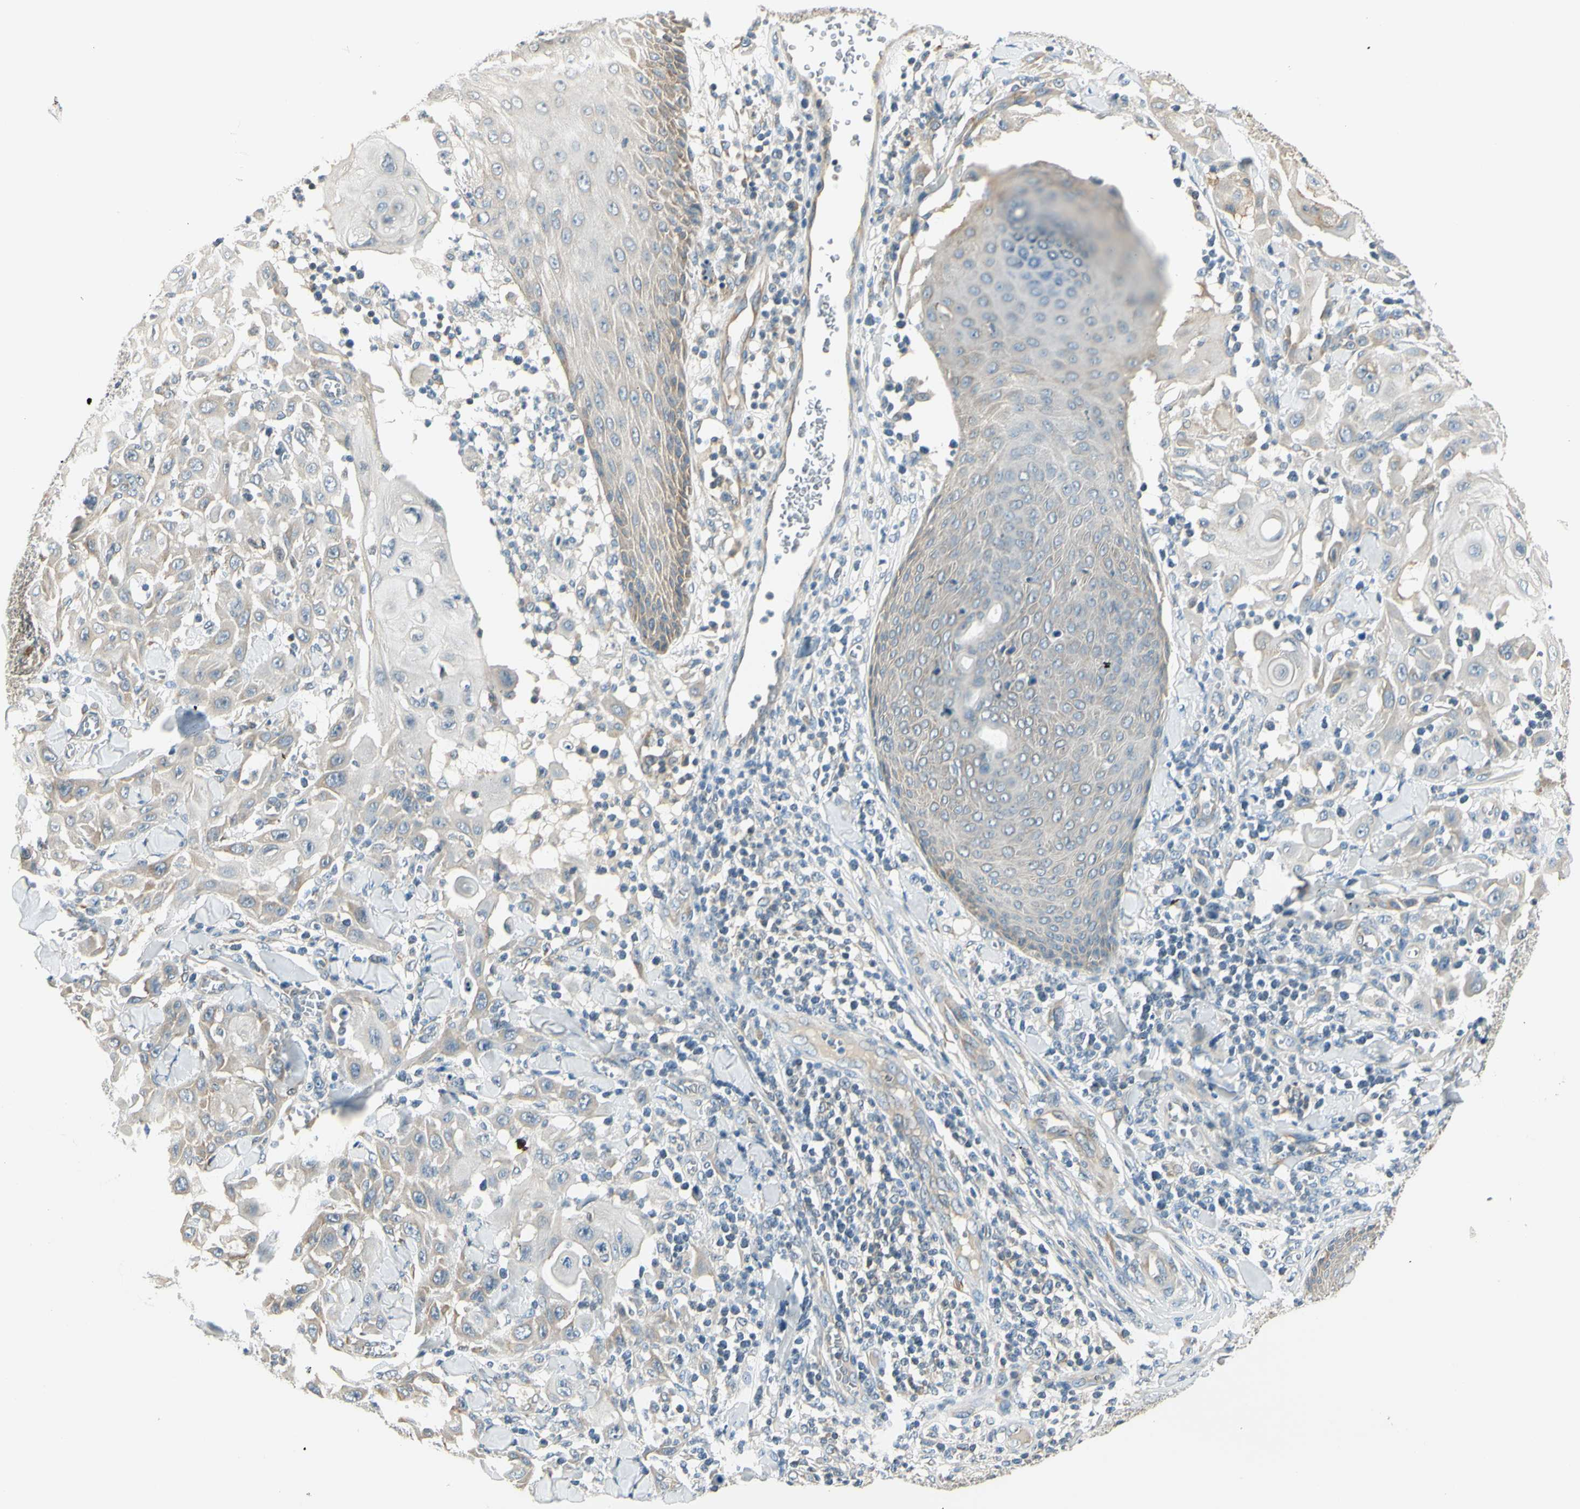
{"staining": {"intensity": "weak", "quantity": "<25%", "location": "cytoplasmic/membranous"}, "tissue": "skin cancer", "cell_type": "Tumor cells", "image_type": "cancer", "snomed": [{"axis": "morphology", "description": "Squamous cell carcinoma, NOS"}, {"axis": "topography", "description": "Skin"}], "caption": "Immunohistochemical staining of skin squamous cell carcinoma reveals no significant positivity in tumor cells.", "gene": "IGDCC4", "patient": {"sex": "male", "age": 24}}